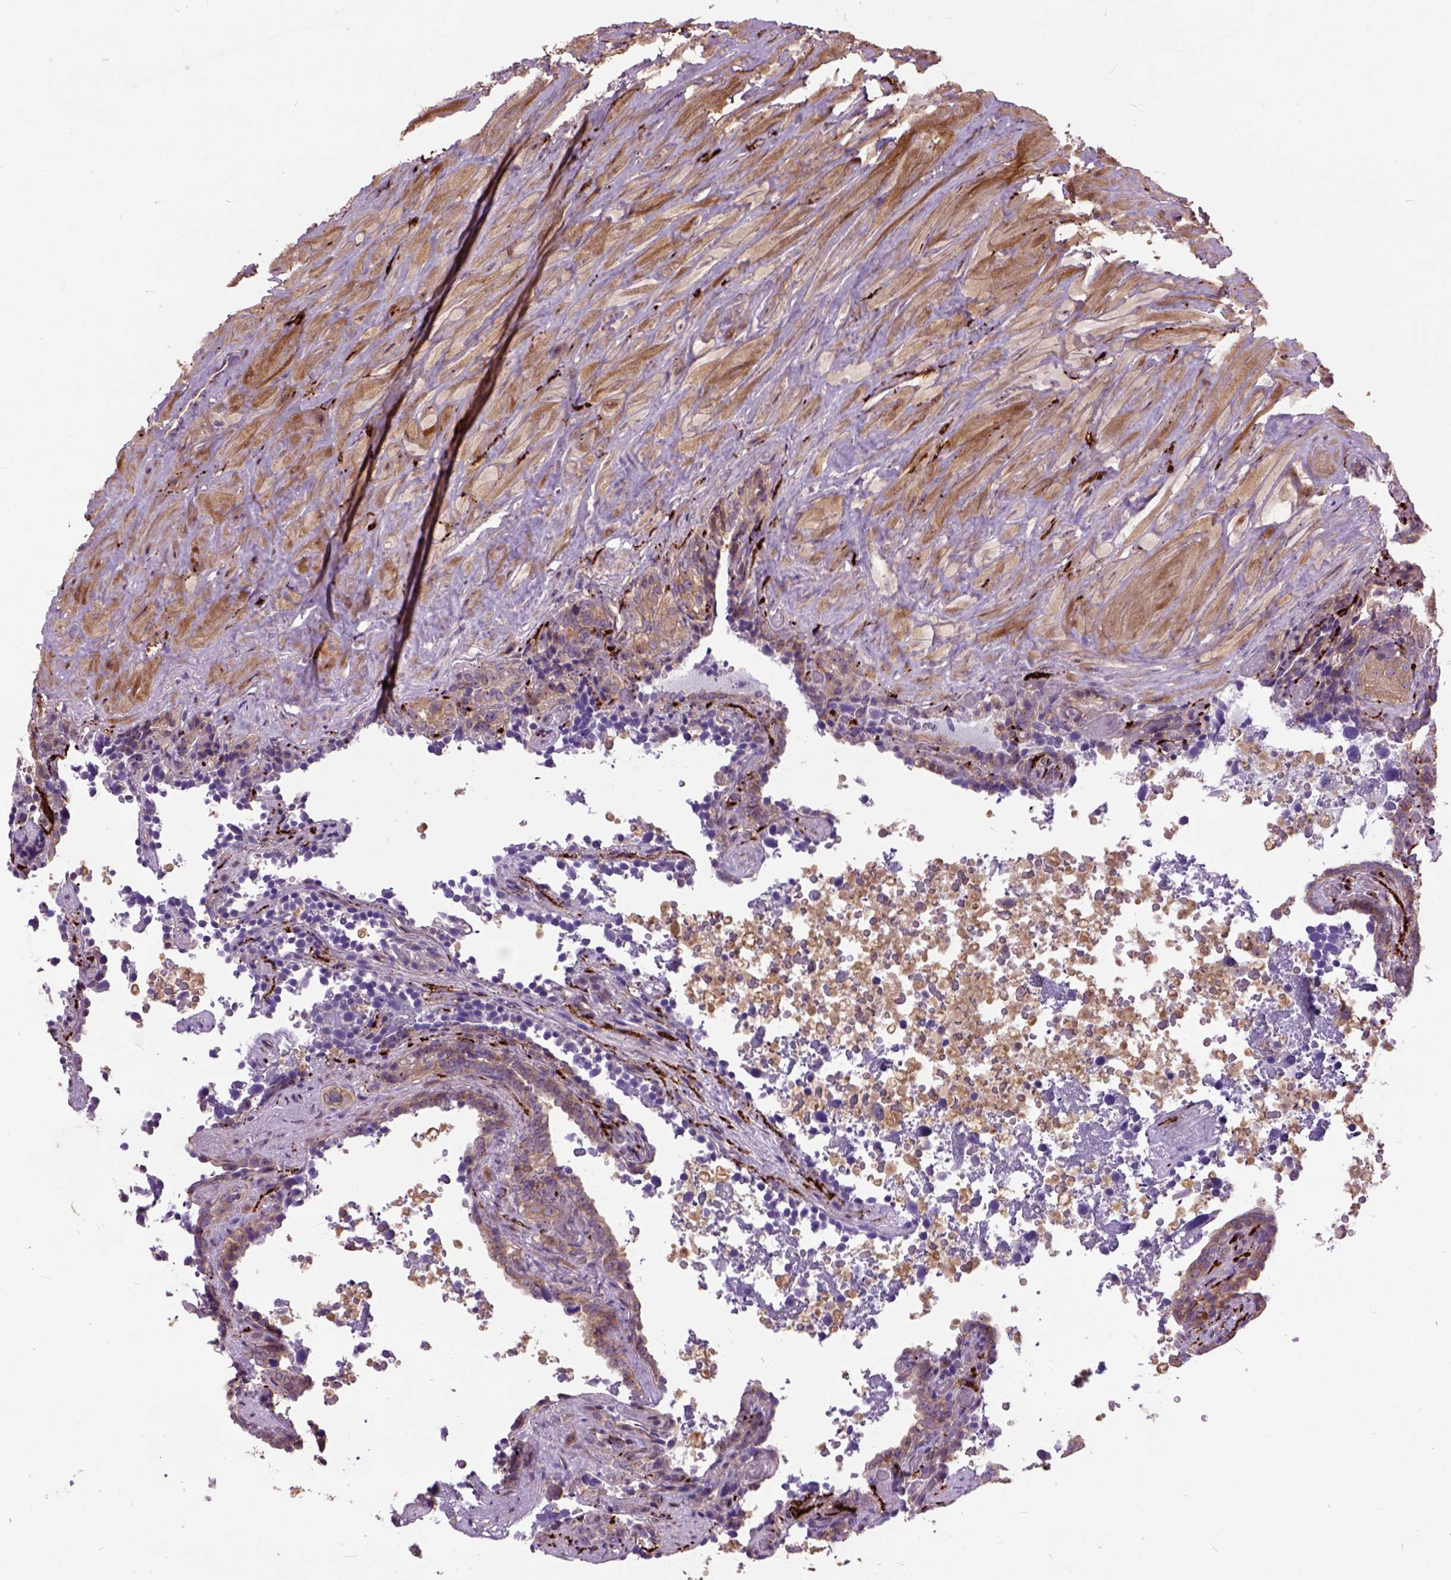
{"staining": {"intensity": "moderate", "quantity": "<25%", "location": "cytoplasmic/membranous"}, "tissue": "seminal vesicle", "cell_type": "Glandular cells", "image_type": "normal", "snomed": [{"axis": "morphology", "description": "Normal tissue, NOS"}, {"axis": "topography", "description": "Seminal veicle"}], "caption": "High-power microscopy captured an immunohistochemistry micrograph of unremarkable seminal vesicle, revealing moderate cytoplasmic/membranous expression in about <25% of glandular cells. (DAB (3,3'-diaminobenzidine) IHC with brightfield microscopy, high magnification).", "gene": "MAPT", "patient": {"sex": "male", "age": 60}}